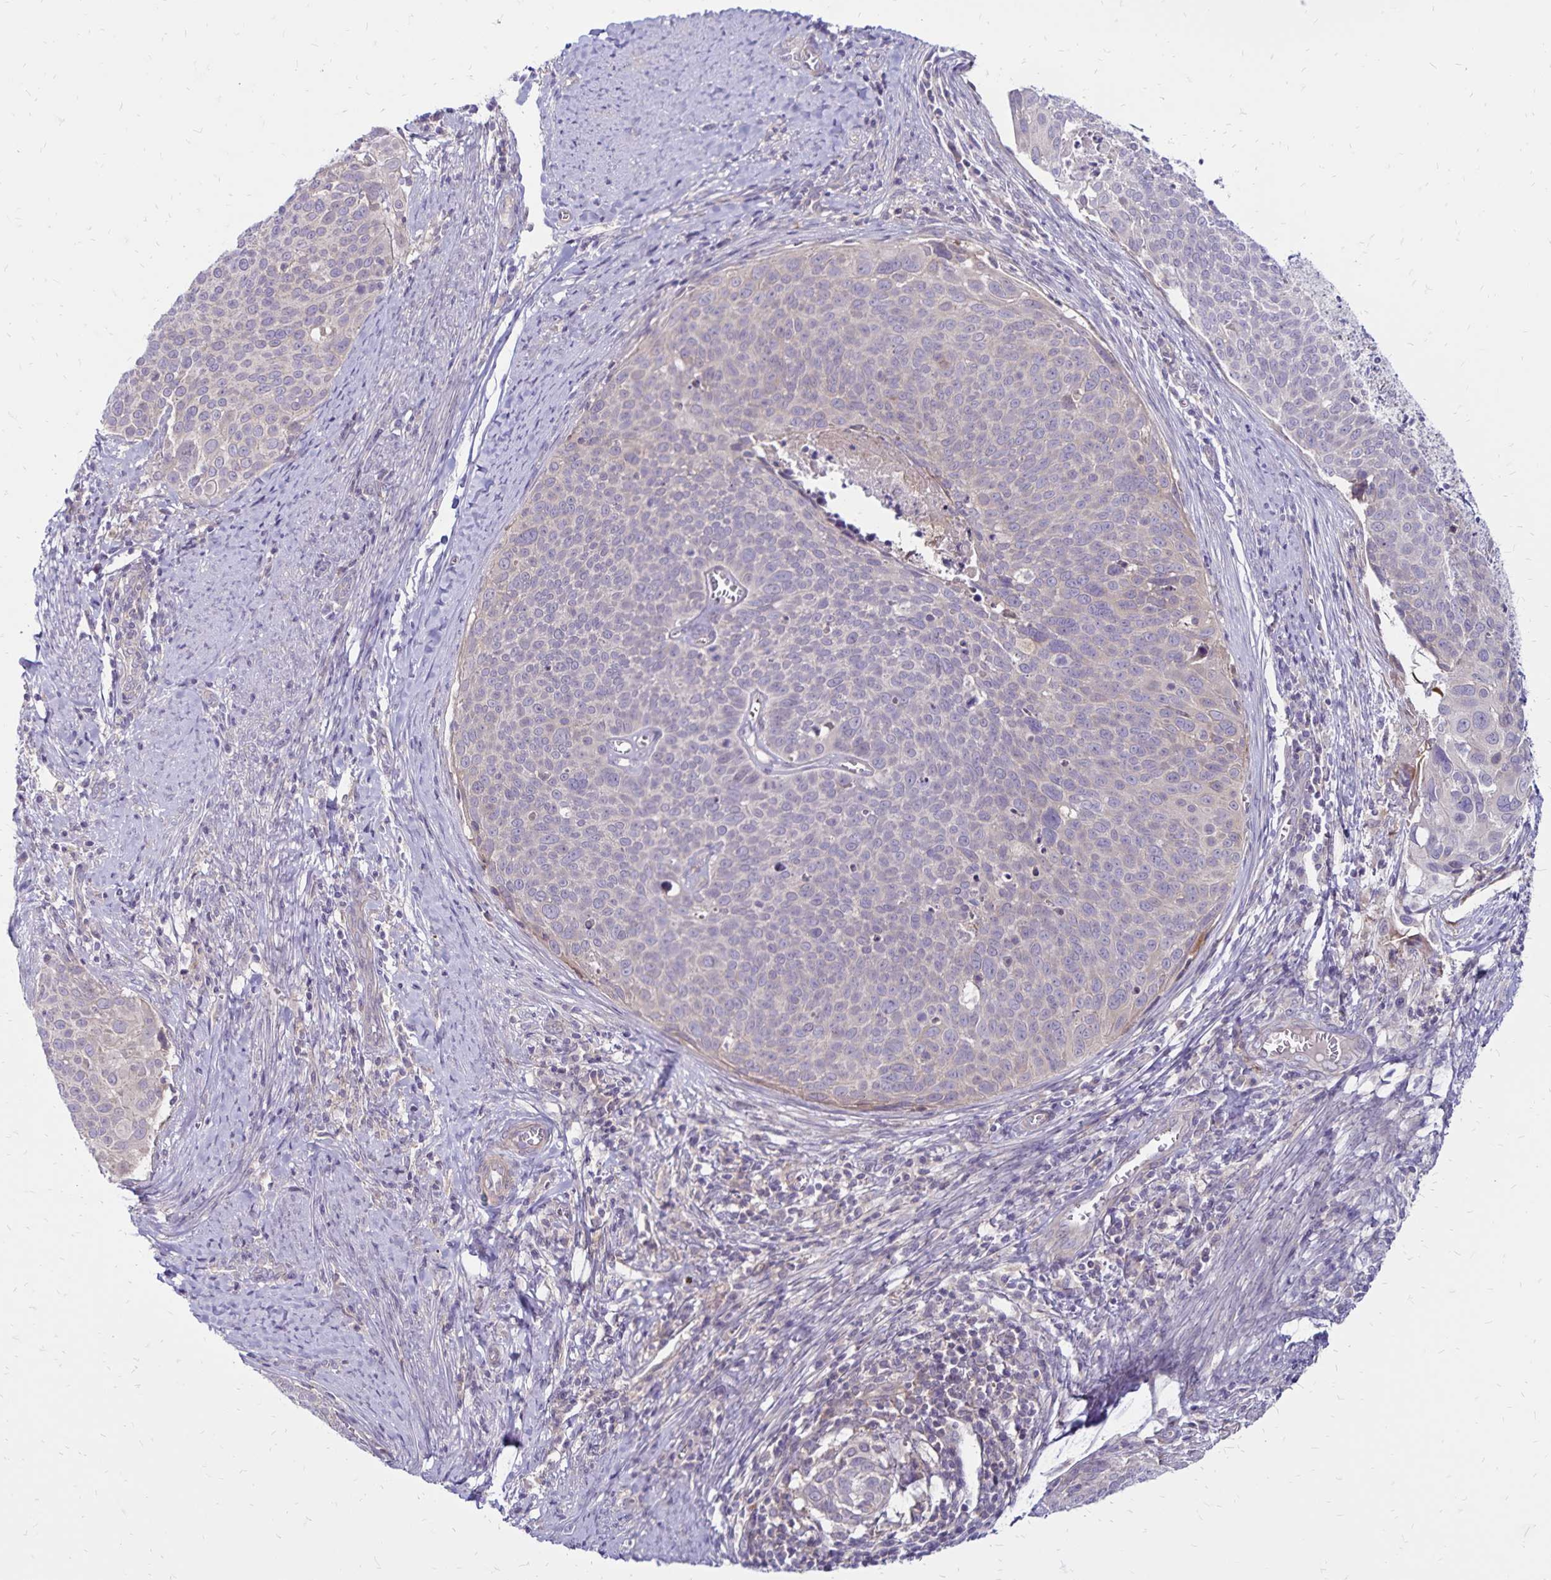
{"staining": {"intensity": "negative", "quantity": "none", "location": "none"}, "tissue": "cervical cancer", "cell_type": "Tumor cells", "image_type": "cancer", "snomed": [{"axis": "morphology", "description": "Squamous cell carcinoma, NOS"}, {"axis": "topography", "description": "Cervix"}], "caption": "Cervical cancer (squamous cell carcinoma) was stained to show a protein in brown. There is no significant positivity in tumor cells. (DAB (3,3'-diaminobenzidine) immunohistochemistry (IHC), high magnification).", "gene": "FSD1", "patient": {"sex": "female", "age": 39}}